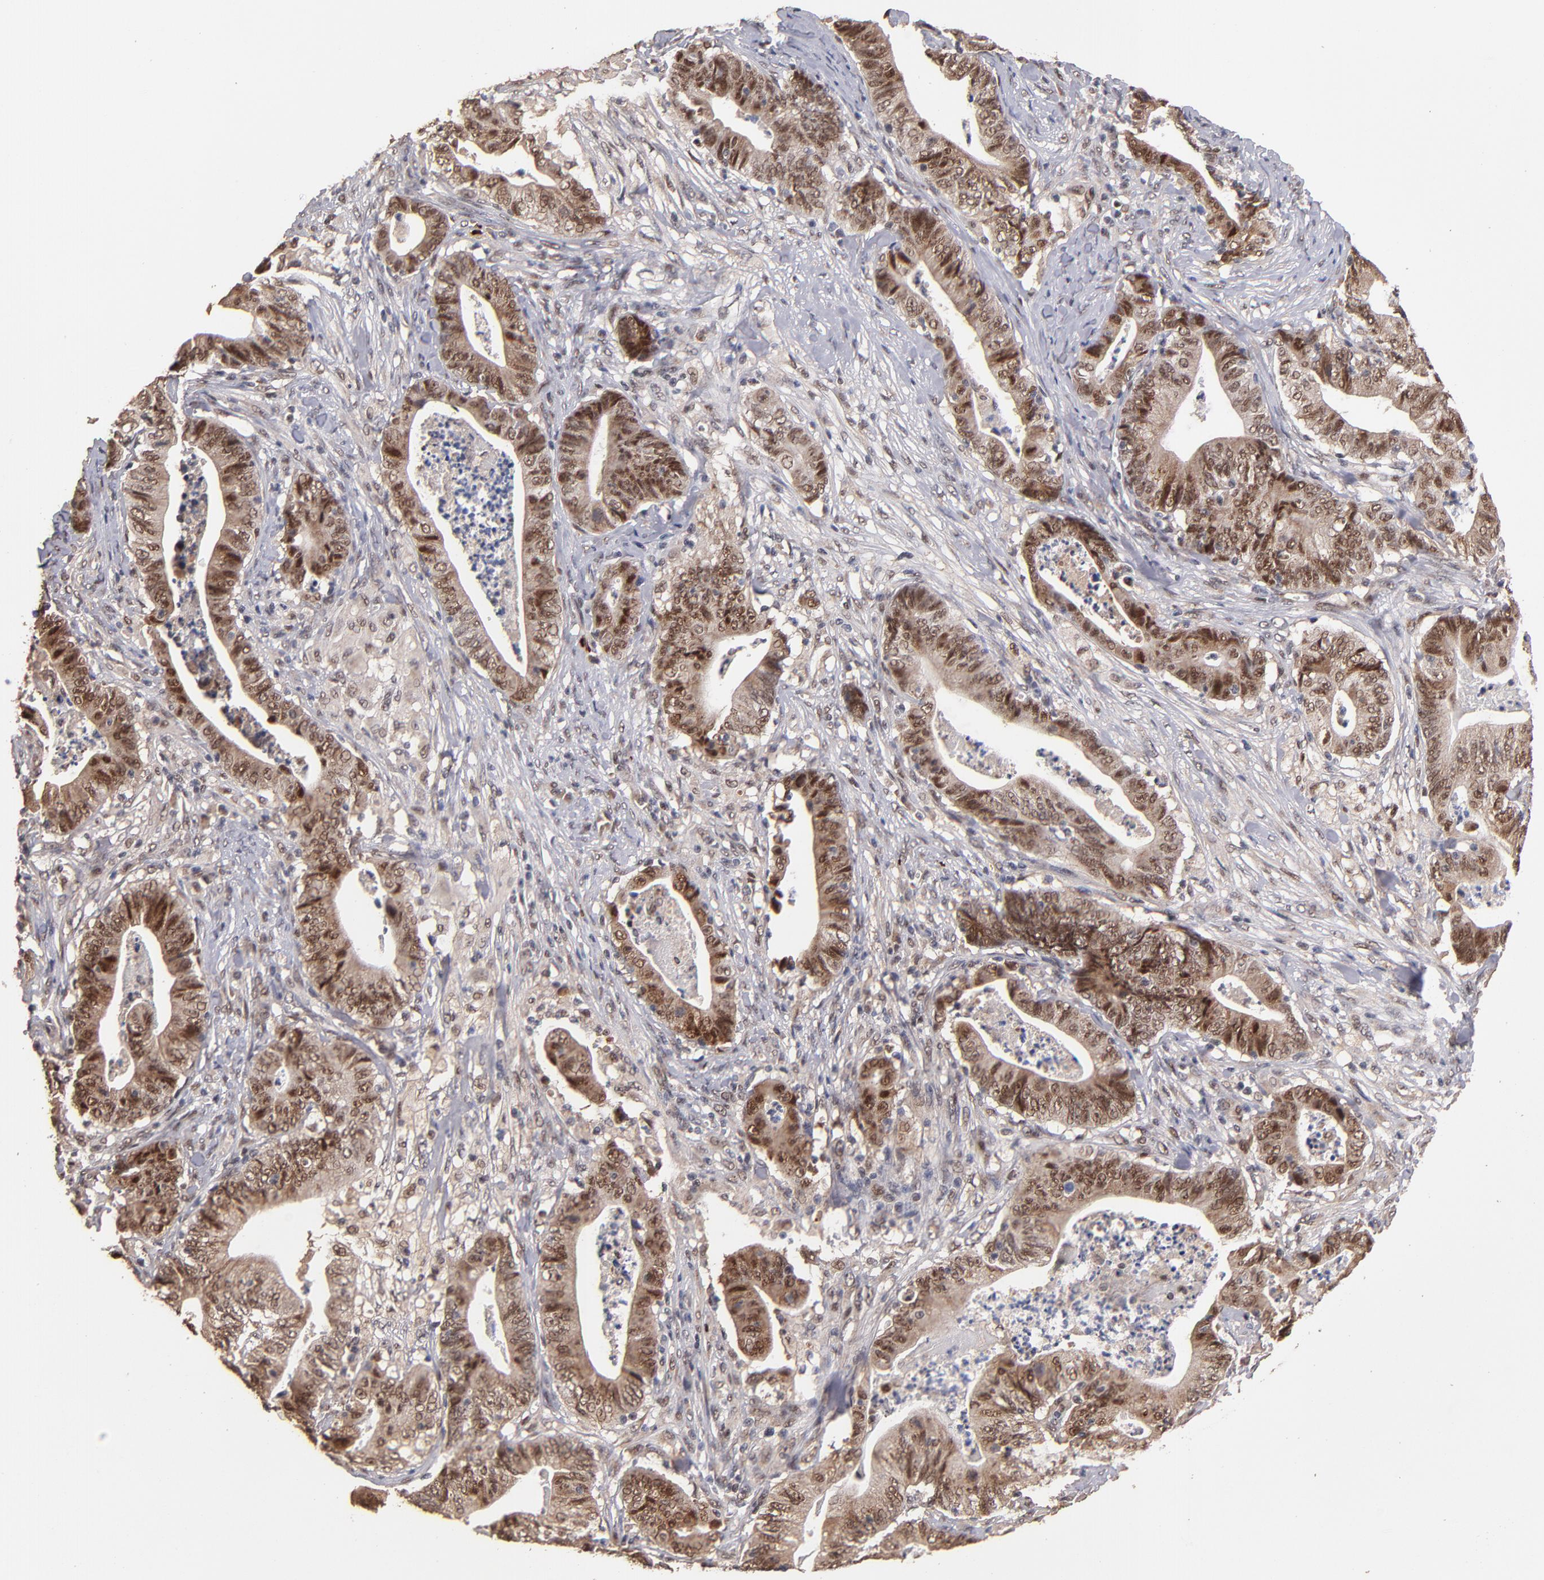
{"staining": {"intensity": "moderate", "quantity": ">75%", "location": "nuclear"}, "tissue": "stomach cancer", "cell_type": "Tumor cells", "image_type": "cancer", "snomed": [{"axis": "morphology", "description": "Adenocarcinoma, NOS"}, {"axis": "topography", "description": "Stomach, lower"}], "caption": "Protein staining by immunohistochemistry (IHC) shows moderate nuclear expression in approximately >75% of tumor cells in stomach adenocarcinoma. (Stains: DAB (3,3'-diaminobenzidine) in brown, nuclei in blue, Microscopy: brightfield microscopy at high magnification).", "gene": "EAPP", "patient": {"sex": "female", "age": 86}}